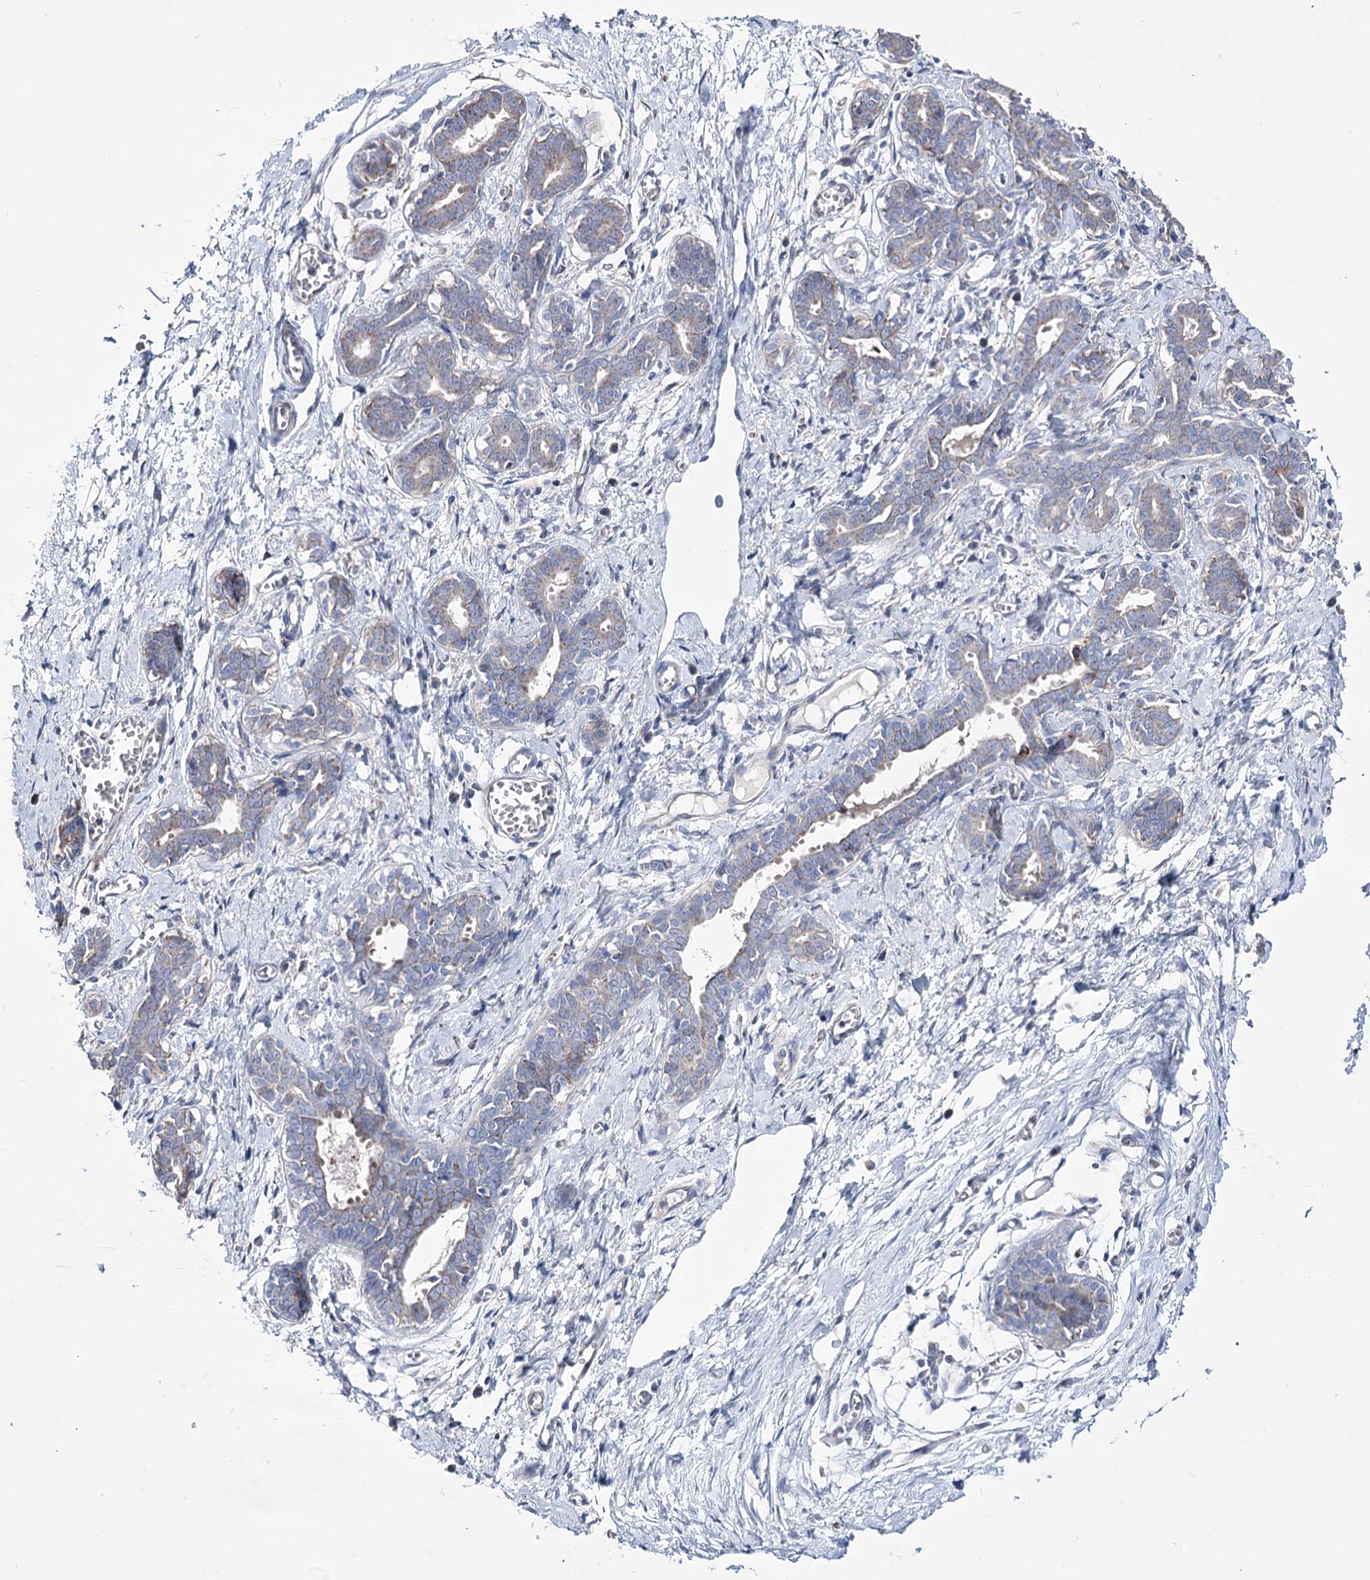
{"staining": {"intensity": "negative", "quantity": "none", "location": "none"}, "tissue": "breast", "cell_type": "Adipocytes", "image_type": "normal", "snomed": [{"axis": "morphology", "description": "Normal tissue, NOS"}, {"axis": "topography", "description": "Breast"}], "caption": "The image shows no significant expression in adipocytes of breast. (DAB immunohistochemistry with hematoxylin counter stain).", "gene": "OSBPL5", "patient": {"sex": "female", "age": 27}}